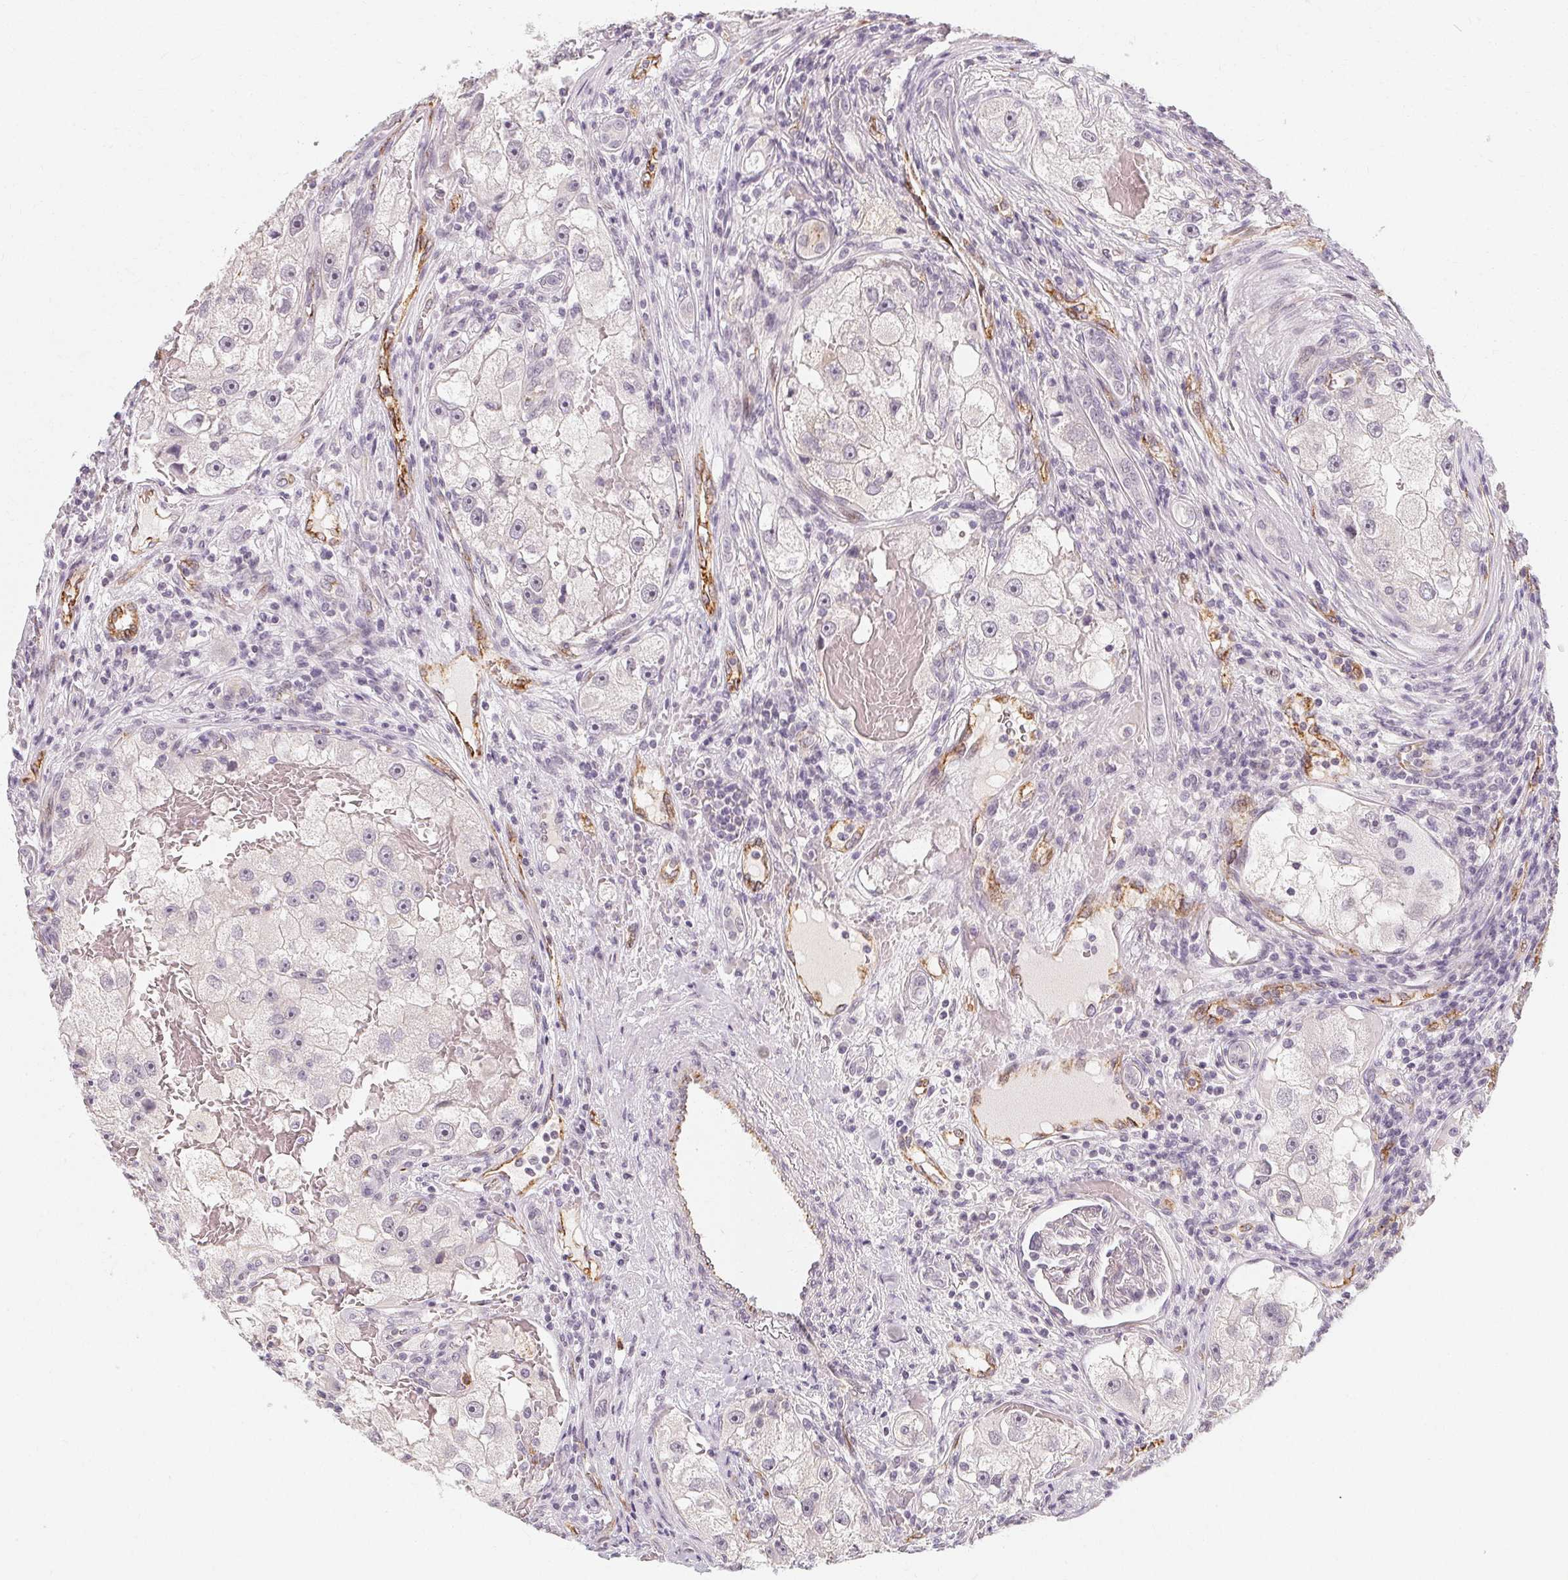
{"staining": {"intensity": "negative", "quantity": "none", "location": "none"}, "tissue": "renal cancer", "cell_type": "Tumor cells", "image_type": "cancer", "snomed": [{"axis": "morphology", "description": "Adenocarcinoma, NOS"}, {"axis": "topography", "description": "Kidney"}], "caption": "Tumor cells are negative for brown protein staining in renal cancer.", "gene": "CLCNKB", "patient": {"sex": "male", "age": 63}}